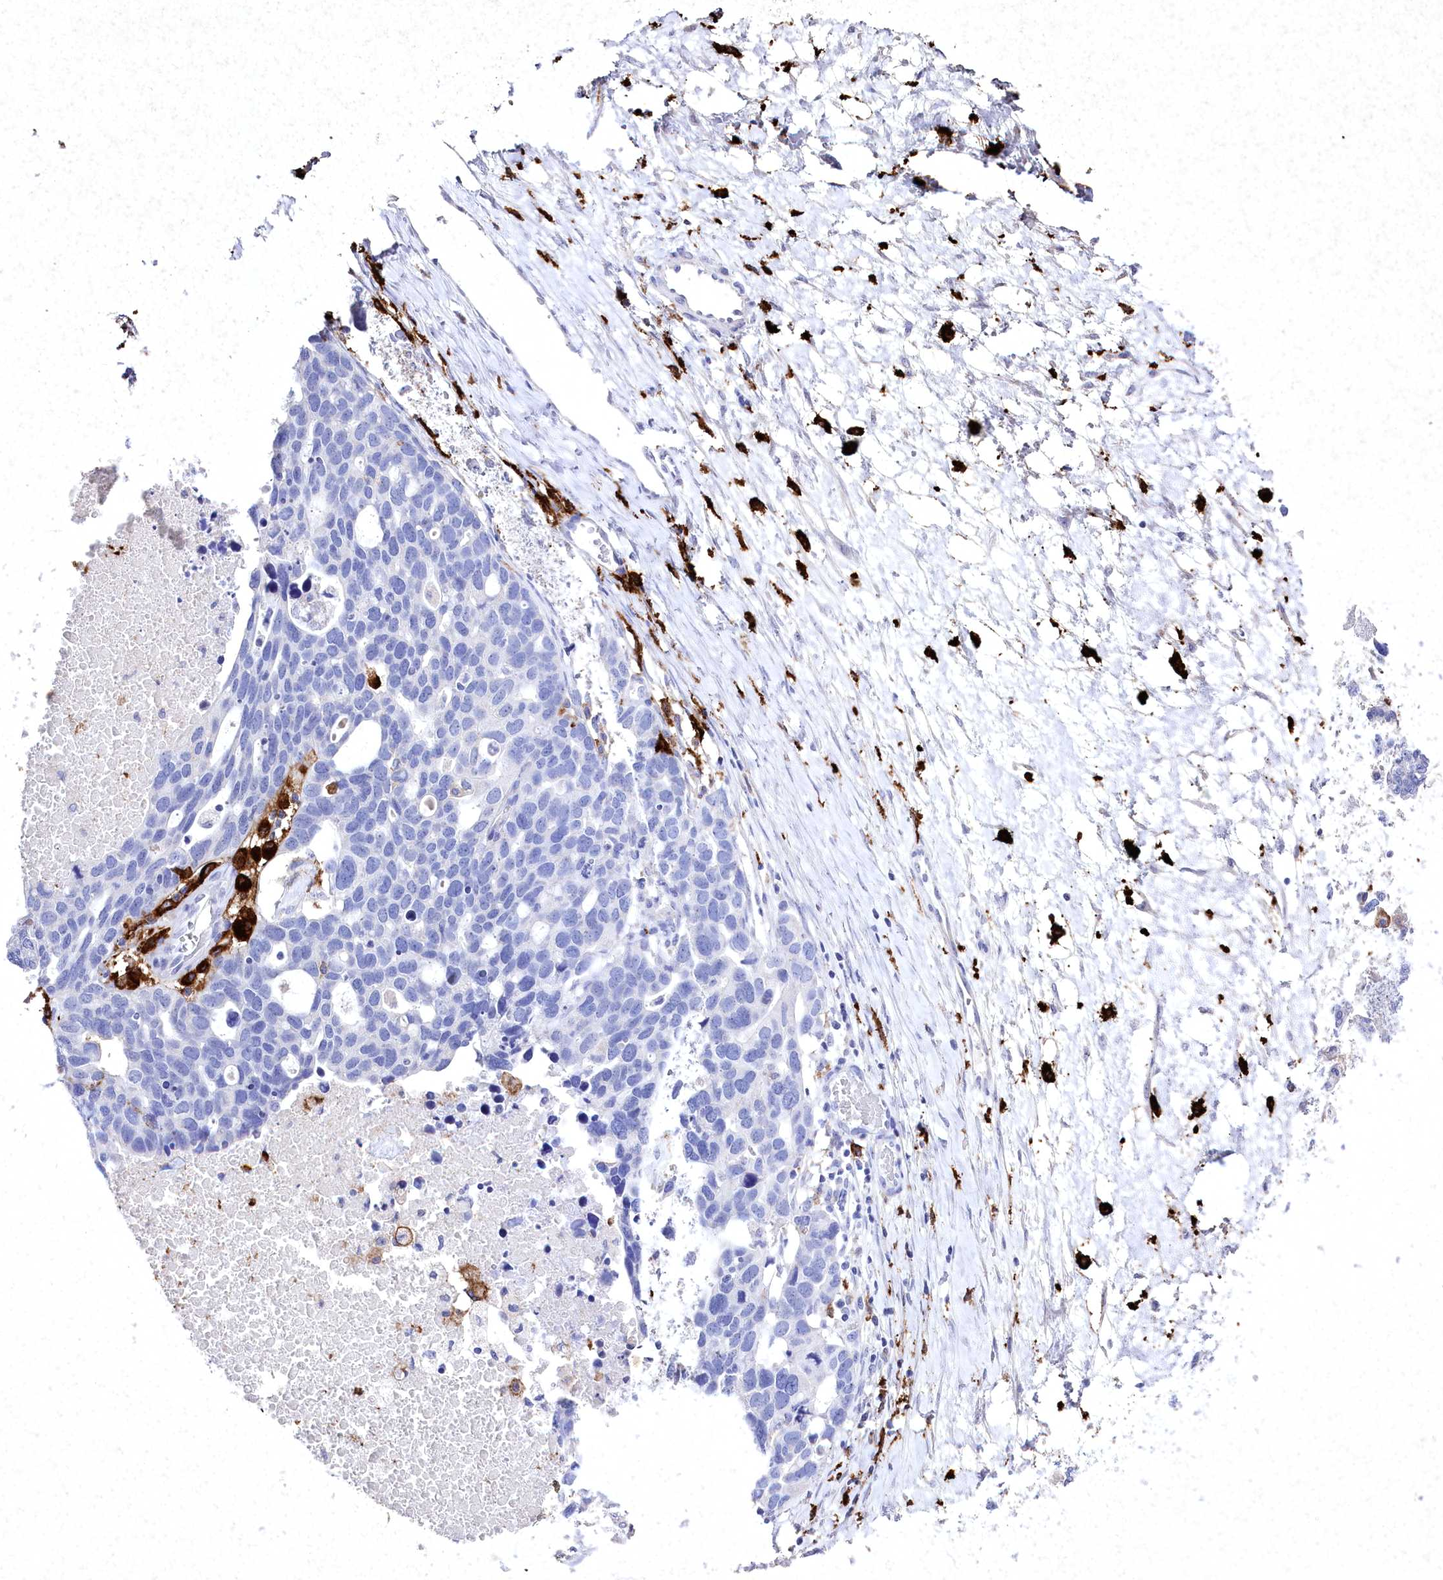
{"staining": {"intensity": "negative", "quantity": "none", "location": "none"}, "tissue": "ovarian cancer", "cell_type": "Tumor cells", "image_type": "cancer", "snomed": [{"axis": "morphology", "description": "Cystadenocarcinoma, serous, NOS"}, {"axis": "topography", "description": "Ovary"}], "caption": "Serous cystadenocarcinoma (ovarian) stained for a protein using IHC displays no expression tumor cells.", "gene": "CLEC4M", "patient": {"sex": "female", "age": 54}}